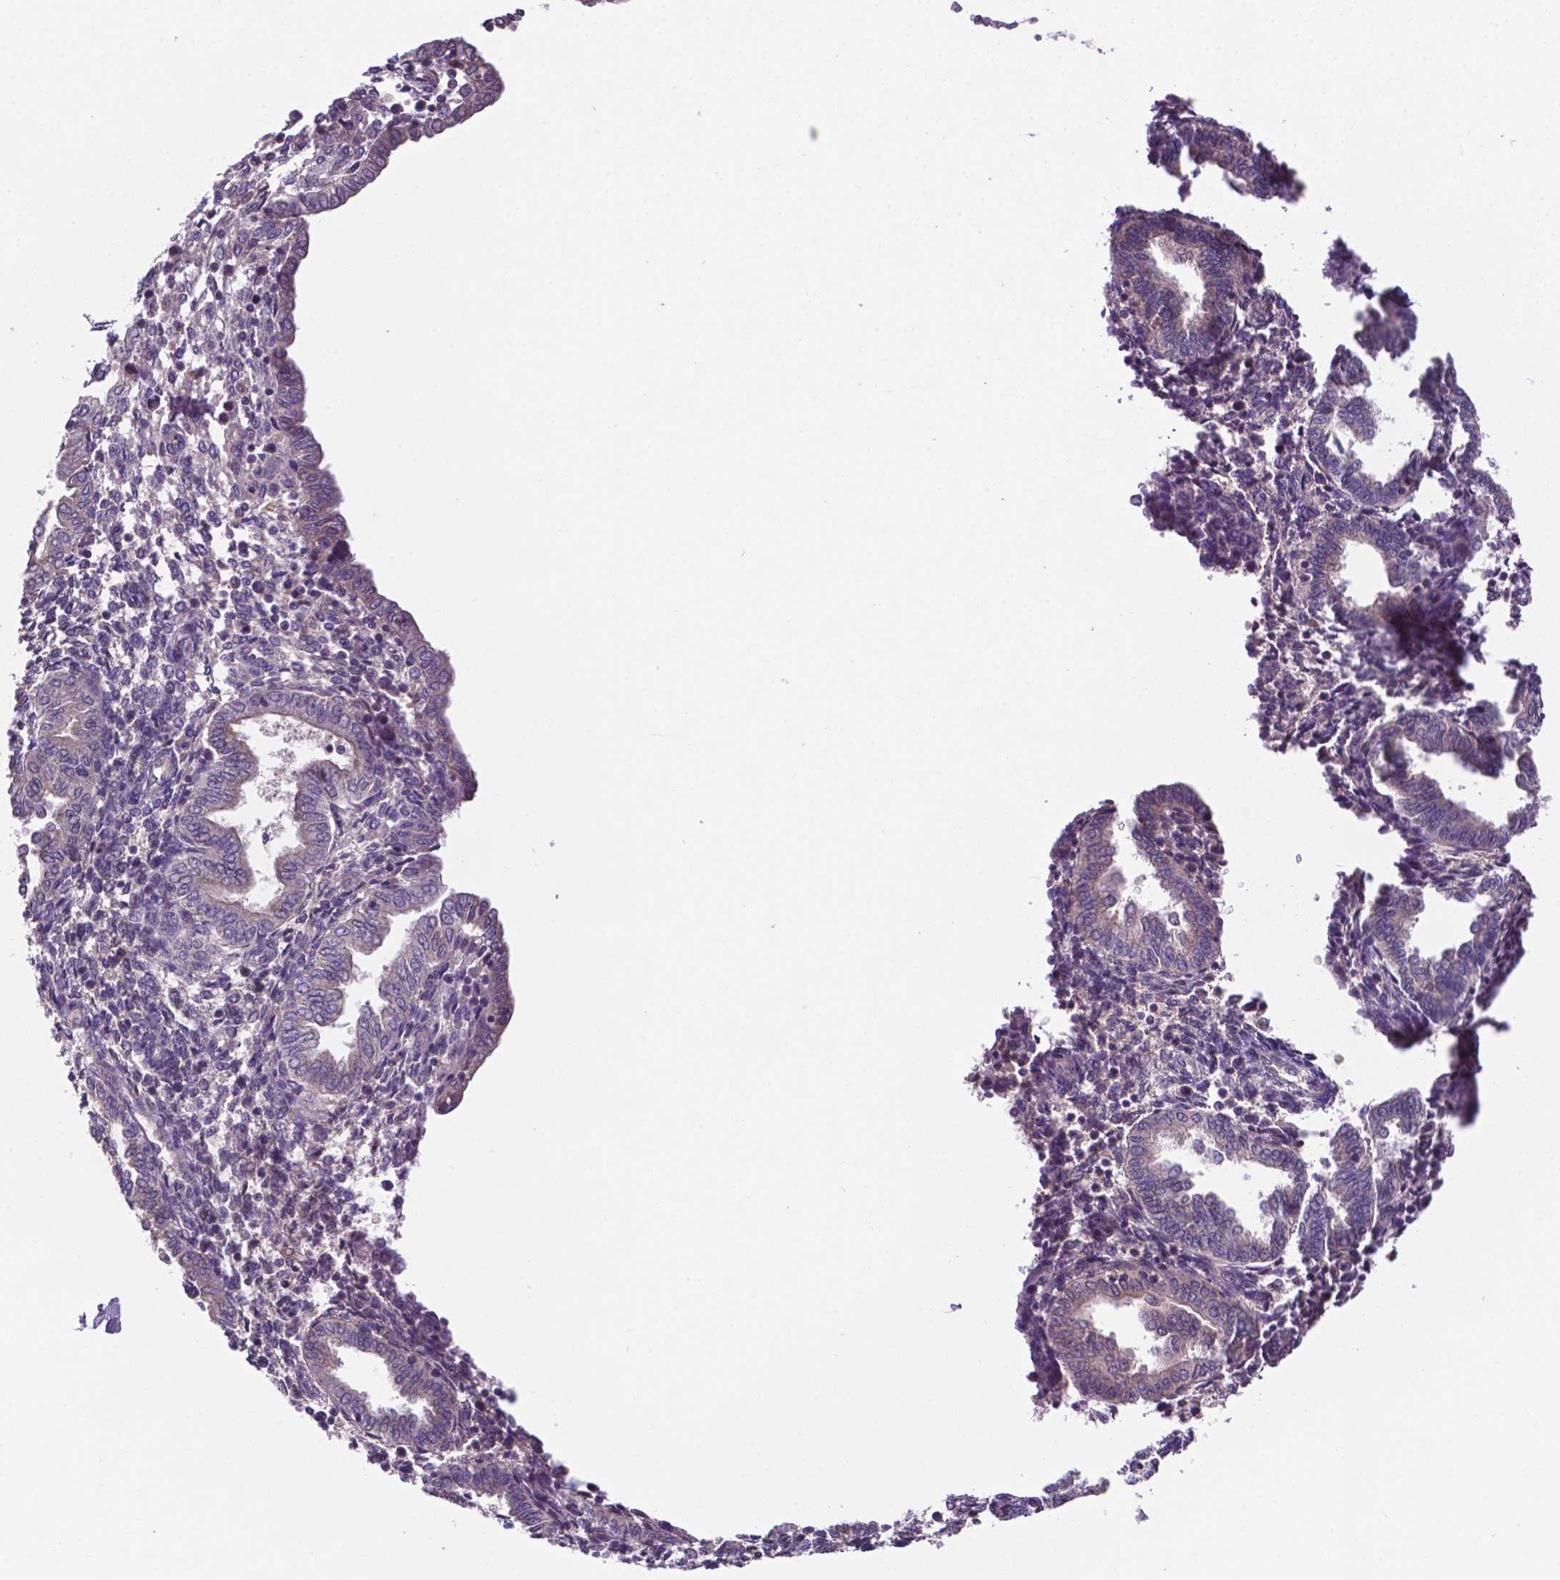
{"staining": {"intensity": "negative", "quantity": "none", "location": "none"}, "tissue": "endometrium", "cell_type": "Cells in endometrial stroma", "image_type": "normal", "snomed": [{"axis": "morphology", "description": "Normal tissue, NOS"}, {"axis": "topography", "description": "Endometrium"}], "caption": "Immunohistochemical staining of benign human endometrium shows no significant positivity in cells in endometrial stroma. Brightfield microscopy of immunohistochemistry (IHC) stained with DAB (brown) and hematoxylin (blue), captured at high magnification.", "gene": "TM4SF20", "patient": {"sex": "female", "age": 42}}